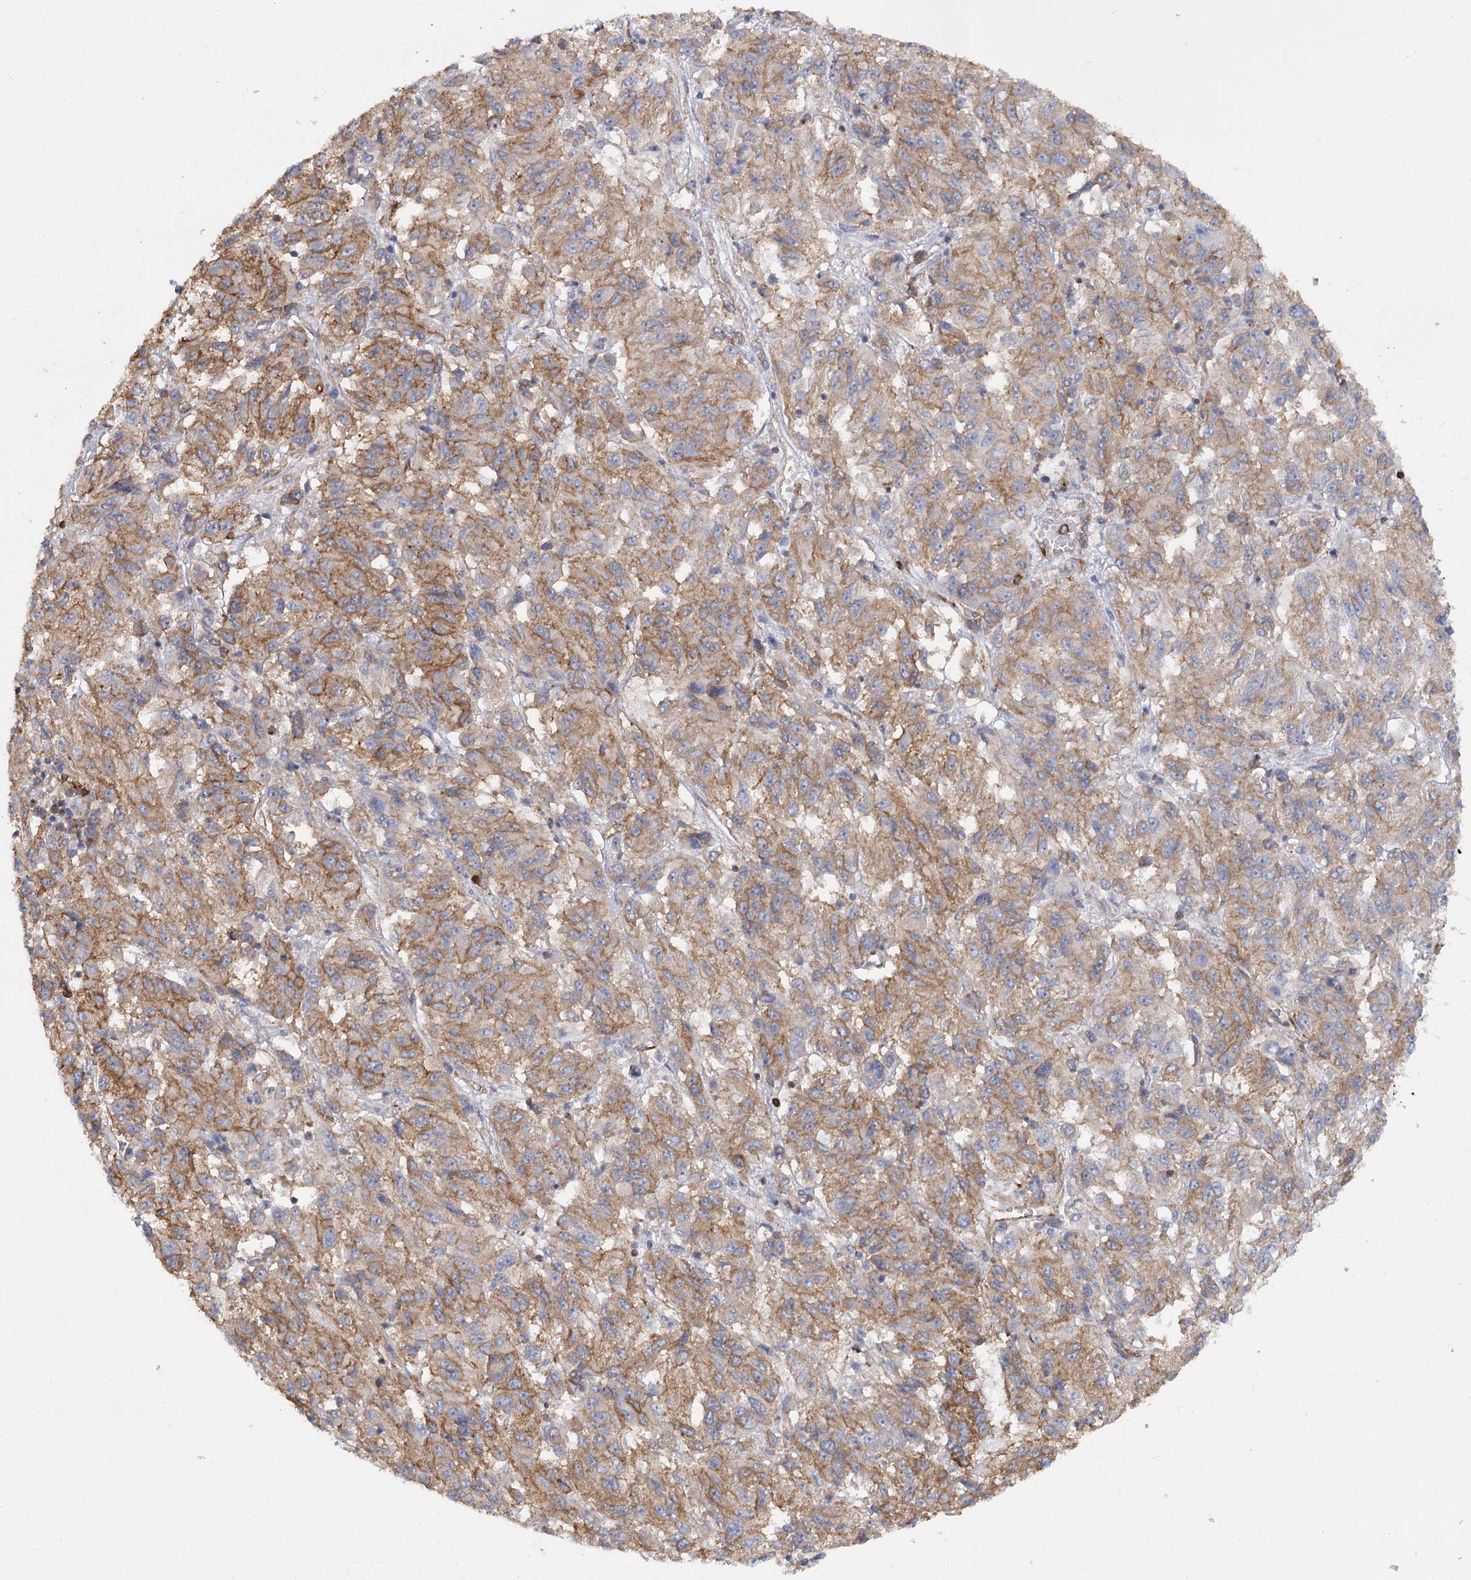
{"staining": {"intensity": "moderate", "quantity": ">75%", "location": "cytoplasmic/membranous"}, "tissue": "melanoma", "cell_type": "Tumor cells", "image_type": "cancer", "snomed": [{"axis": "morphology", "description": "Malignant melanoma, Metastatic site"}, {"axis": "topography", "description": "Lung"}], "caption": "Moderate cytoplasmic/membranous staining is appreciated in about >75% of tumor cells in melanoma.", "gene": "SYNPO2", "patient": {"sex": "male", "age": 64}}